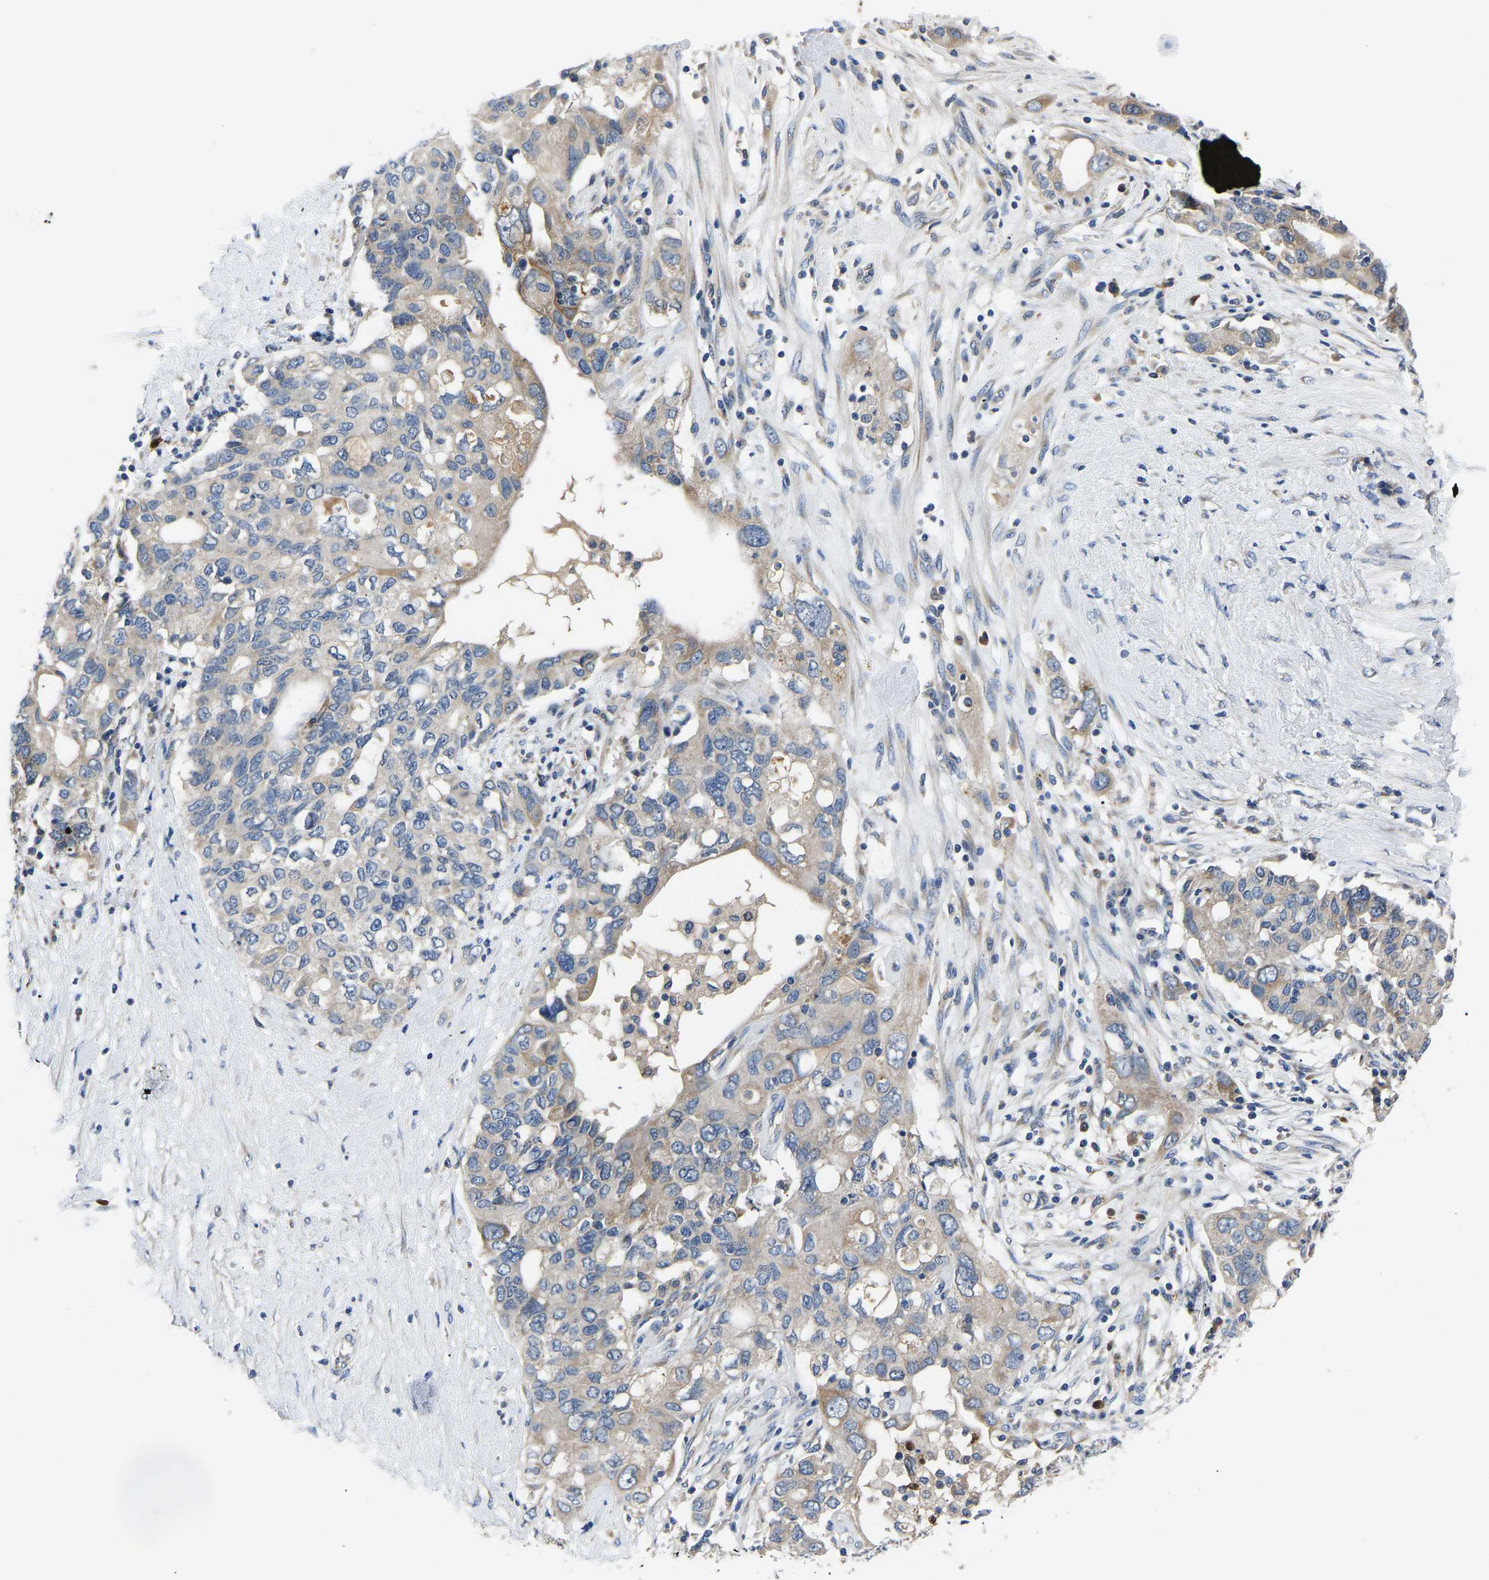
{"staining": {"intensity": "weak", "quantity": "25%-75%", "location": "cytoplasmic/membranous"}, "tissue": "pancreatic cancer", "cell_type": "Tumor cells", "image_type": "cancer", "snomed": [{"axis": "morphology", "description": "Adenocarcinoma, NOS"}, {"axis": "topography", "description": "Pancreas"}], "caption": "A photomicrograph showing weak cytoplasmic/membranous positivity in approximately 25%-75% of tumor cells in pancreatic cancer, as visualized by brown immunohistochemical staining.", "gene": "TOR1B", "patient": {"sex": "female", "age": 56}}